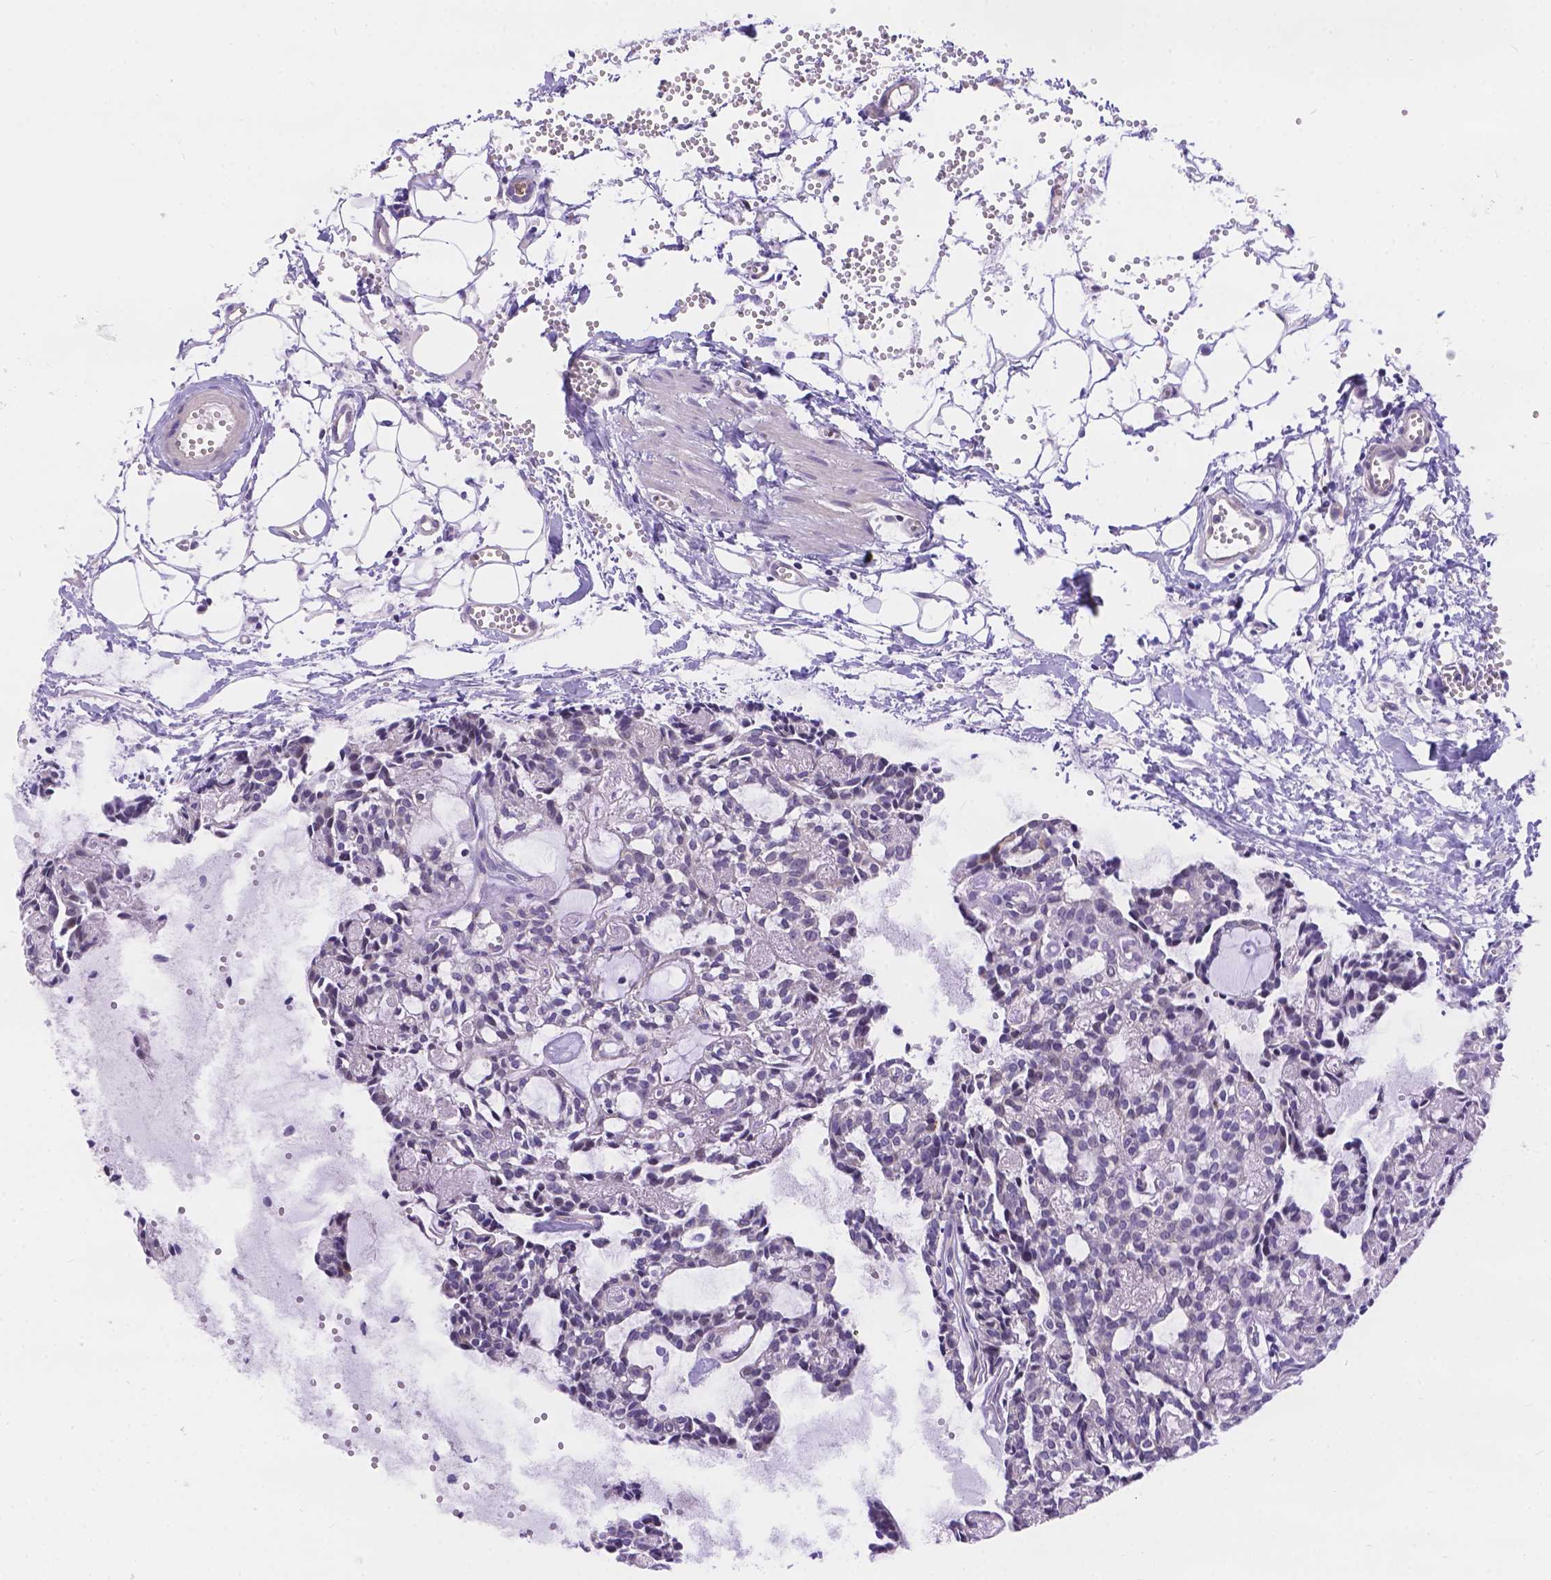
{"staining": {"intensity": "negative", "quantity": "none", "location": "none"}, "tissue": "head and neck cancer", "cell_type": "Tumor cells", "image_type": "cancer", "snomed": [{"axis": "morphology", "description": "Adenocarcinoma, NOS"}, {"axis": "topography", "description": "Head-Neck"}], "caption": "Protein analysis of head and neck adenocarcinoma reveals no significant positivity in tumor cells.", "gene": "DLEC1", "patient": {"sex": "female", "age": 62}}